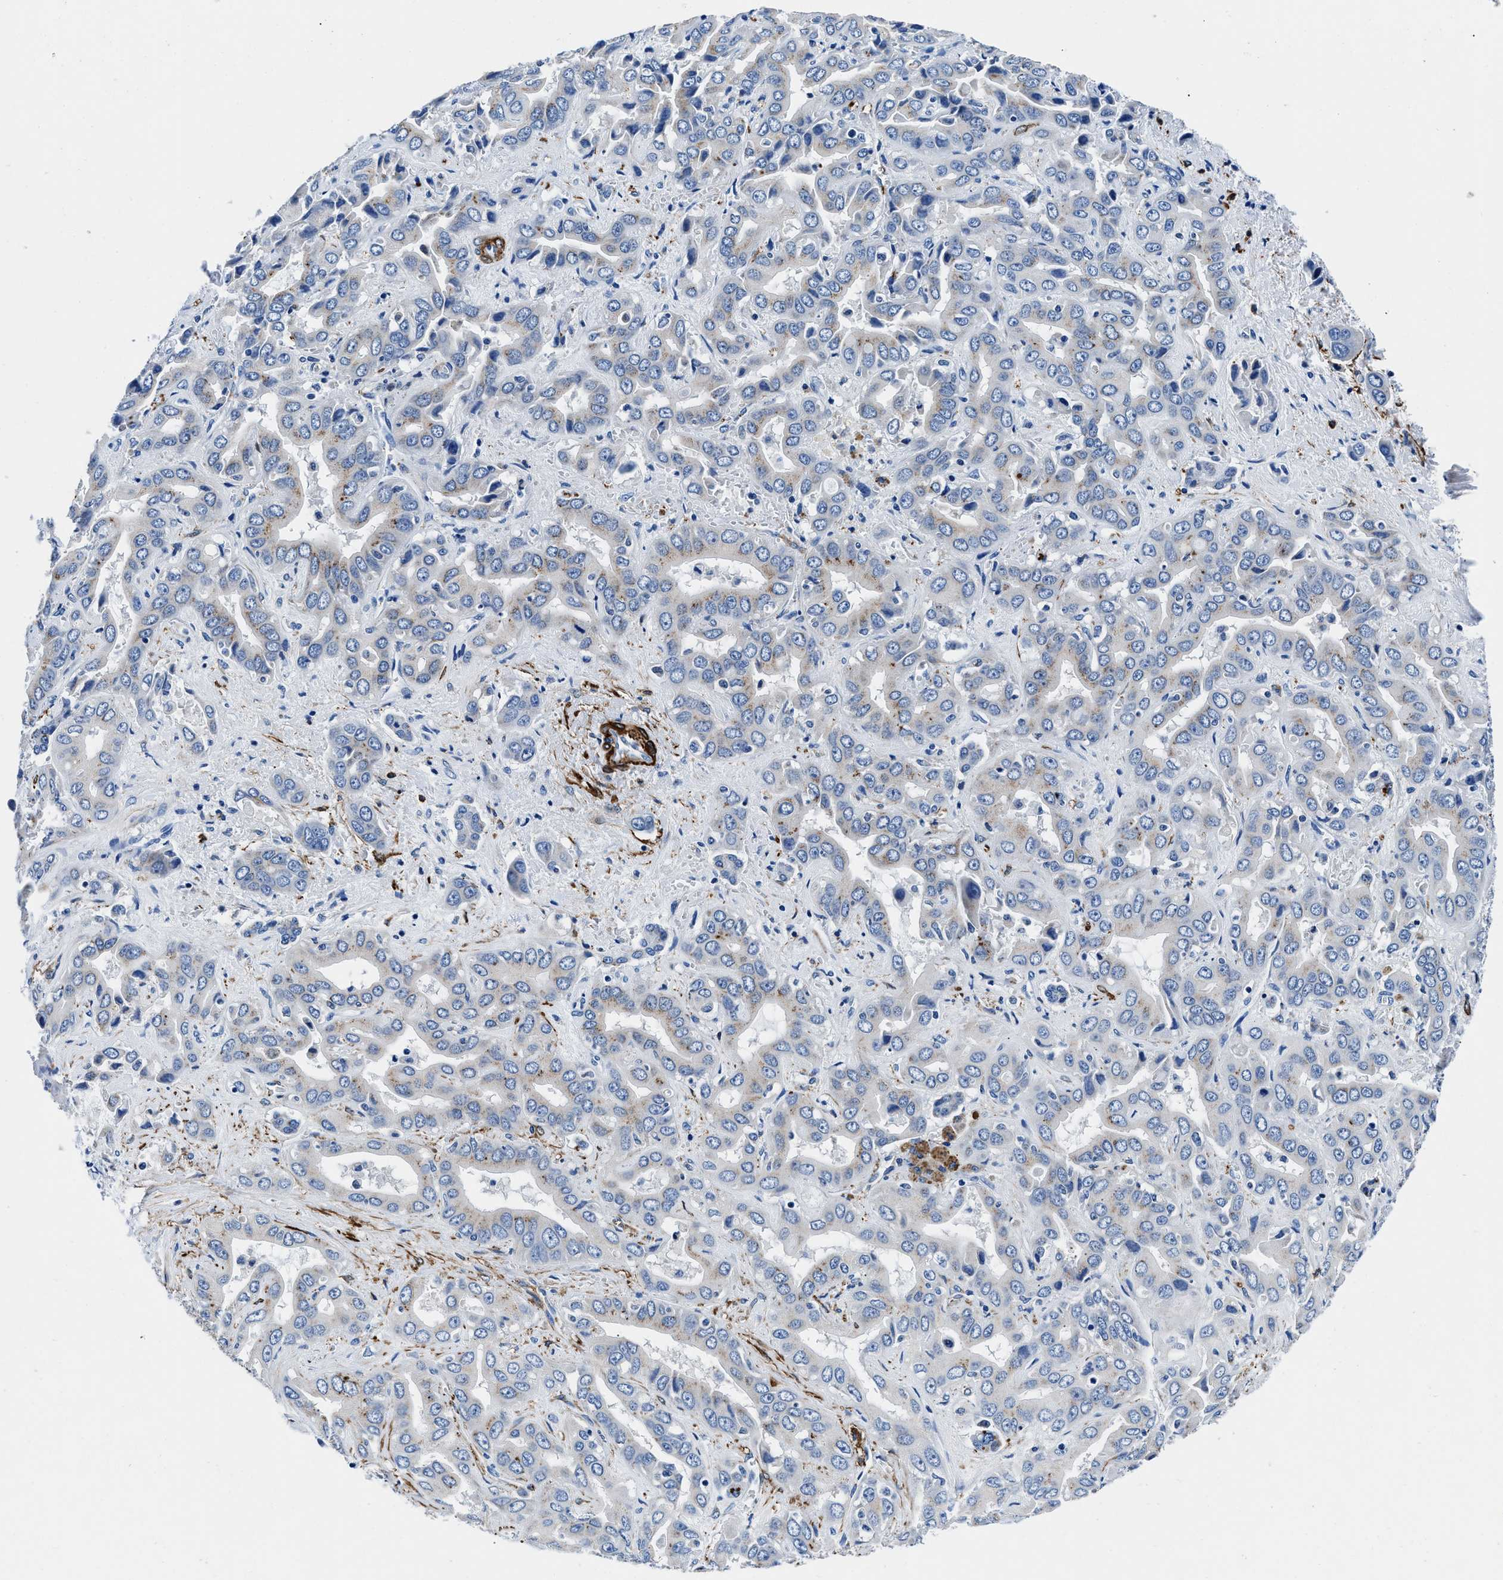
{"staining": {"intensity": "negative", "quantity": "none", "location": "none"}, "tissue": "liver cancer", "cell_type": "Tumor cells", "image_type": "cancer", "snomed": [{"axis": "morphology", "description": "Cholangiocarcinoma"}, {"axis": "topography", "description": "Liver"}], "caption": "IHC image of liver cancer (cholangiocarcinoma) stained for a protein (brown), which shows no expression in tumor cells. The staining is performed using DAB (3,3'-diaminobenzidine) brown chromogen with nuclei counter-stained in using hematoxylin.", "gene": "TEX261", "patient": {"sex": "female", "age": 52}}